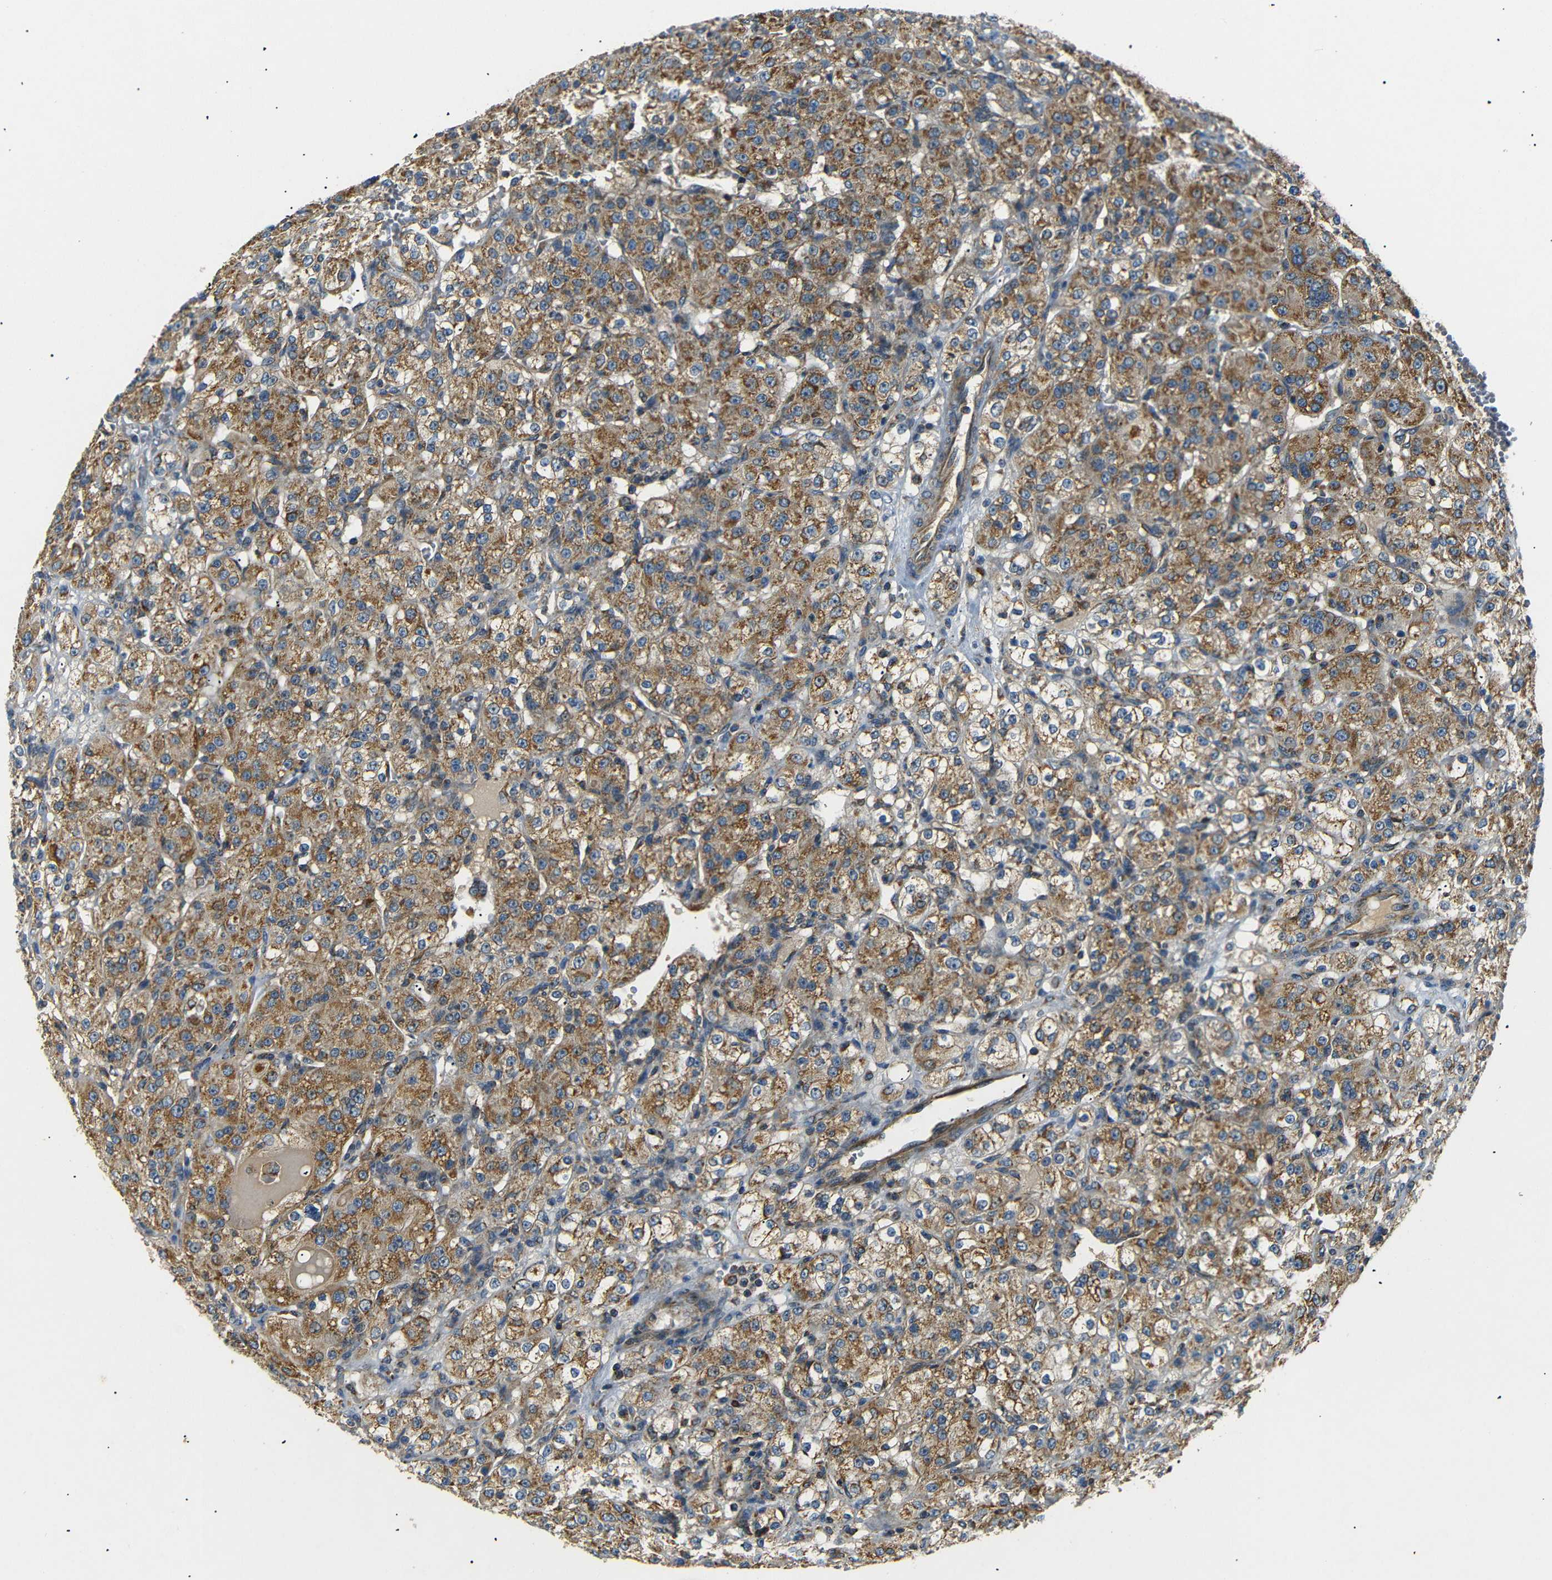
{"staining": {"intensity": "moderate", "quantity": ">75%", "location": "cytoplasmic/membranous"}, "tissue": "renal cancer", "cell_type": "Tumor cells", "image_type": "cancer", "snomed": [{"axis": "morphology", "description": "Normal tissue, NOS"}, {"axis": "morphology", "description": "Adenocarcinoma, NOS"}, {"axis": "topography", "description": "Kidney"}], "caption": "Brown immunohistochemical staining in renal adenocarcinoma demonstrates moderate cytoplasmic/membranous staining in about >75% of tumor cells.", "gene": "NETO2", "patient": {"sex": "male", "age": 61}}